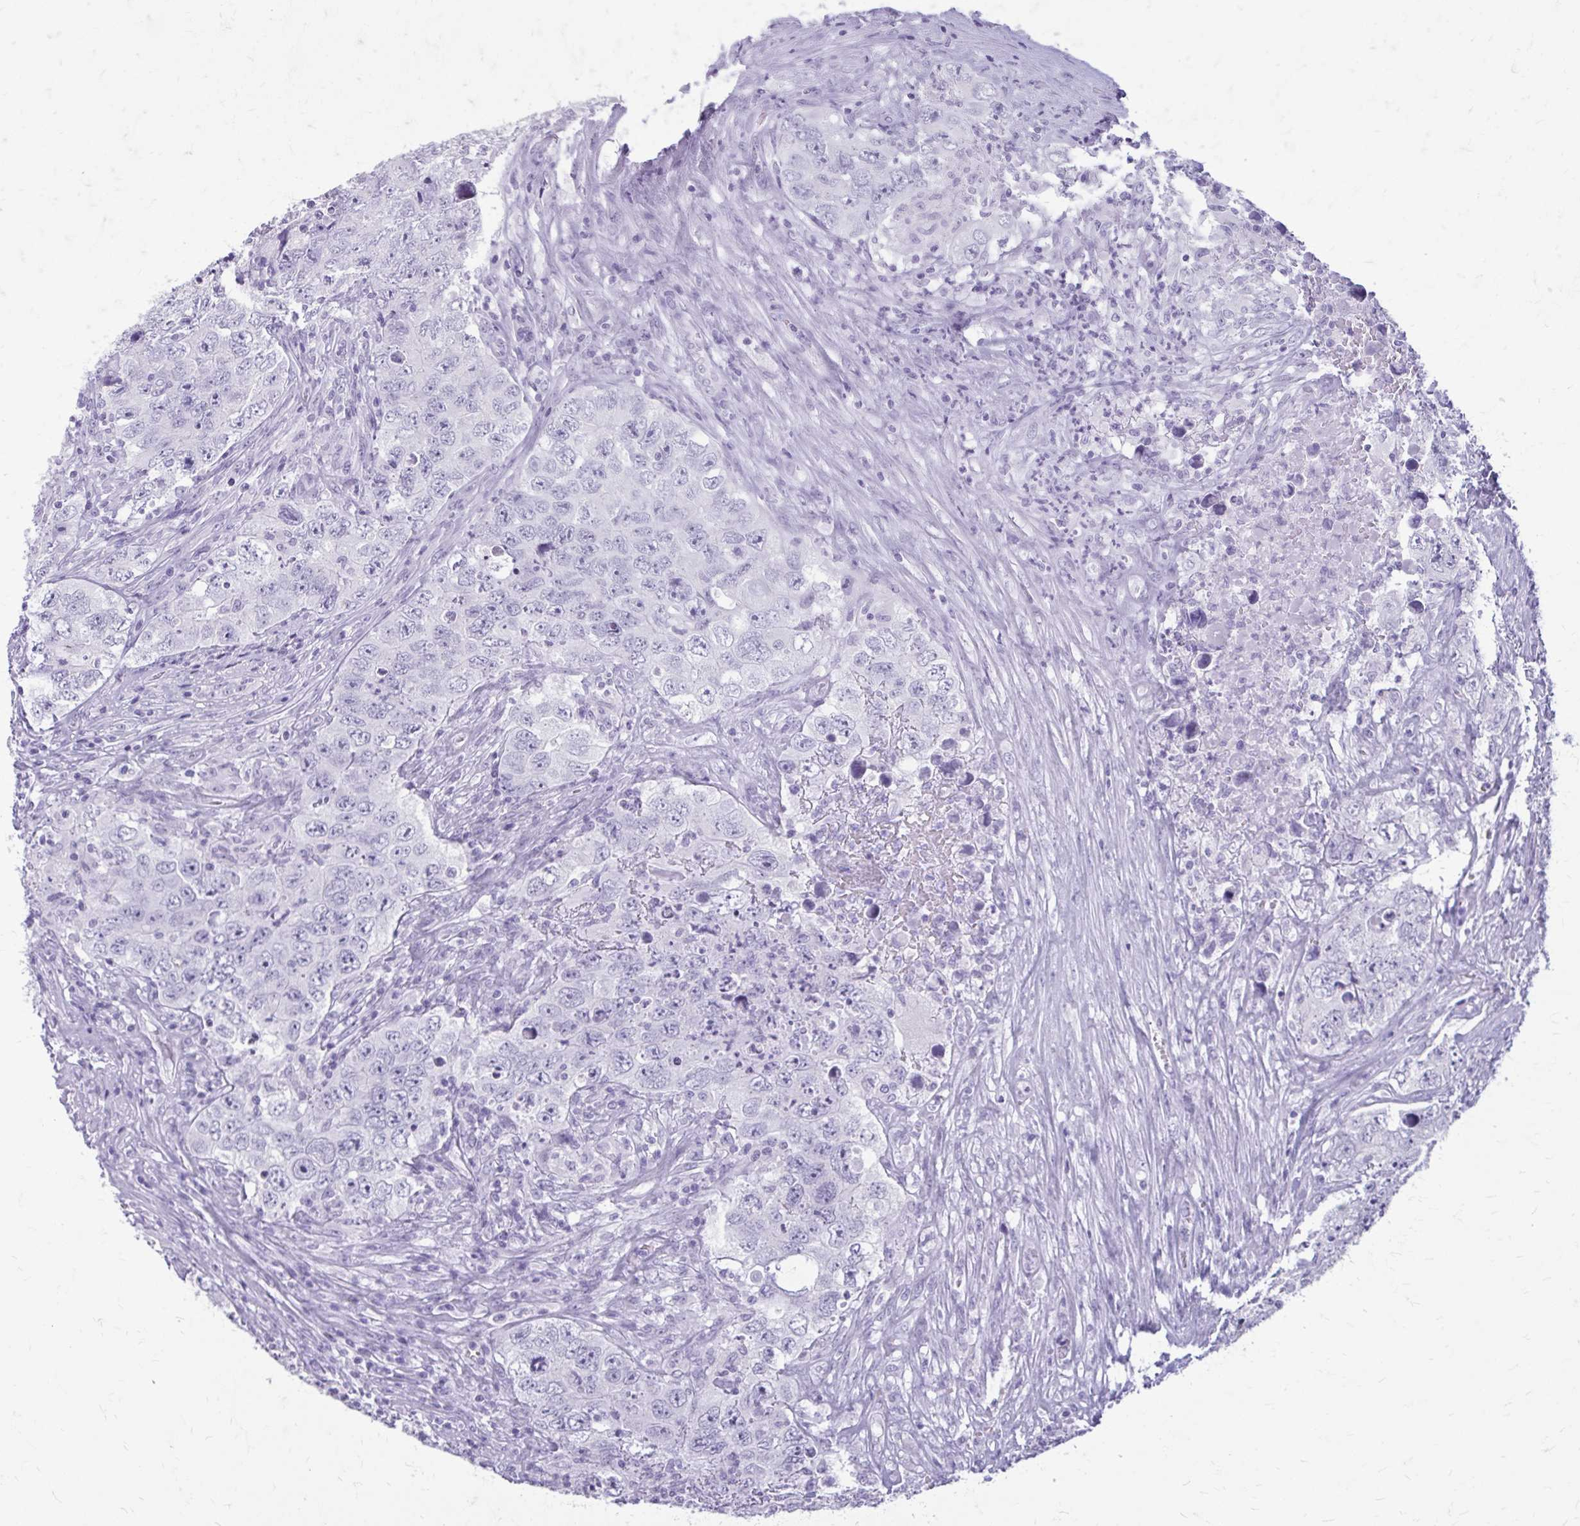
{"staining": {"intensity": "negative", "quantity": "none", "location": "none"}, "tissue": "testis cancer", "cell_type": "Tumor cells", "image_type": "cancer", "snomed": [{"axis": "morphology", "description": "Seminoma, NOS"}, {"axis": "morphology", "description": "Carcinoma, Embryonal, NOS"}, {"axis": "topography", "description": "Testis"}], "caption": "High magnification brightfield microscopy of testis cancer stained with DAB (3,3'-diaminobenzidine) (brown) and counterstained with hematoxylin (blue): tumor cells show no significant positivity. The staining is performed using DAB brown chromogen with nuclei counter-stained in using hematoxylin.", "gene": "KRT5", "patient": {"sex": "male", "age": 43}}